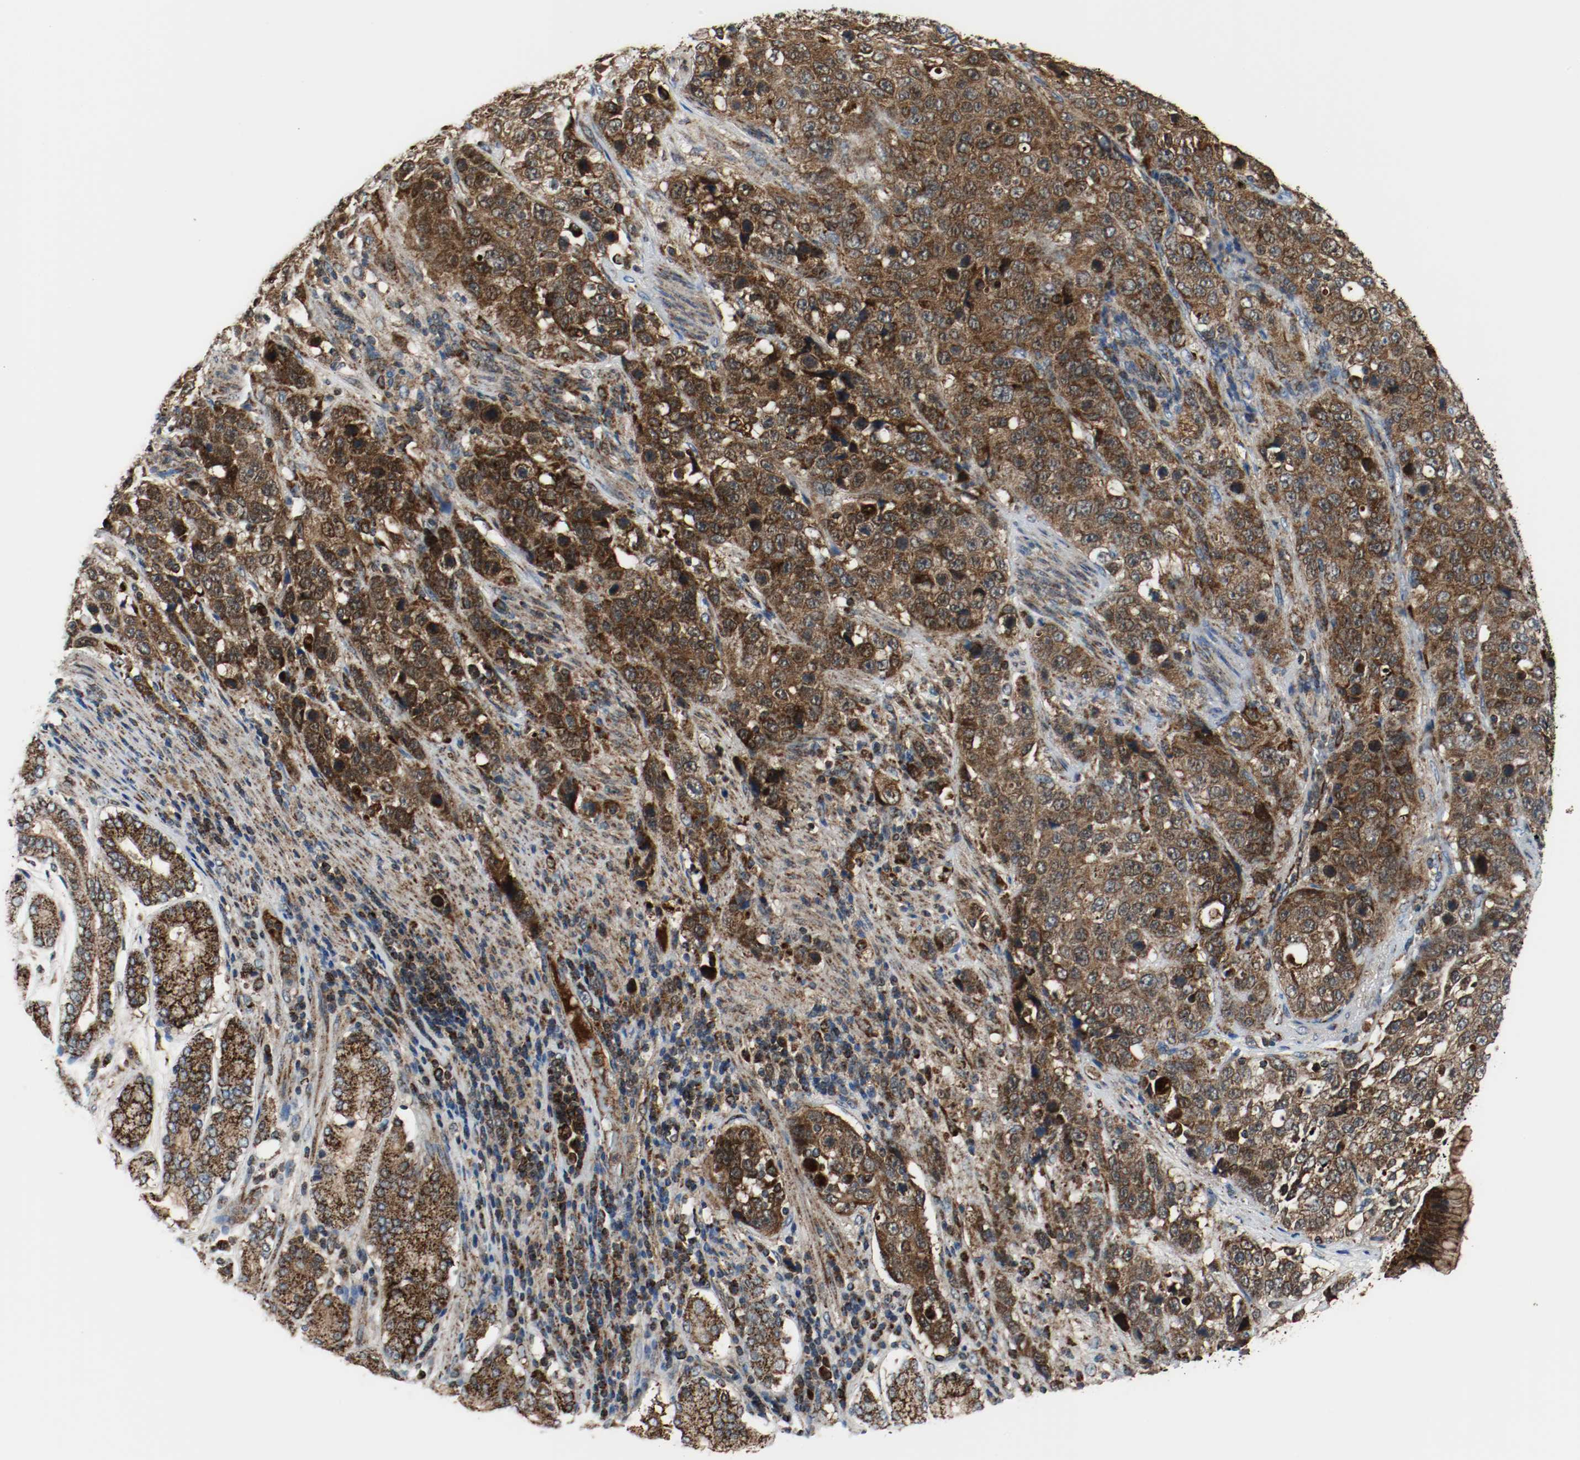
{"staining": {"intensity": "strong", "quantity": ">75%", "location": "cytoplasmic/membranous"}, "tissue": "stomach cancer", "cell_type": "Tumor cells", "image_type": "cancer", "snomed": [{"axis": "morphology", "description": "Normal tissue, NOS"}, {"axis": "morphology", "description": "Adenocarcinoma, NOS"}, {"axis": "topography", "description": "Stomach"}], "caption": "The micrograph exhibits a brown stain indicating the presence of a protein in the cytoplasmic/membranous of tumor cells in stomach cancer (adenocarcinoma). Nuclei are stained in blue.", "gene": "TXNRD1", "patient": {"sex": "male", "age": 48}}